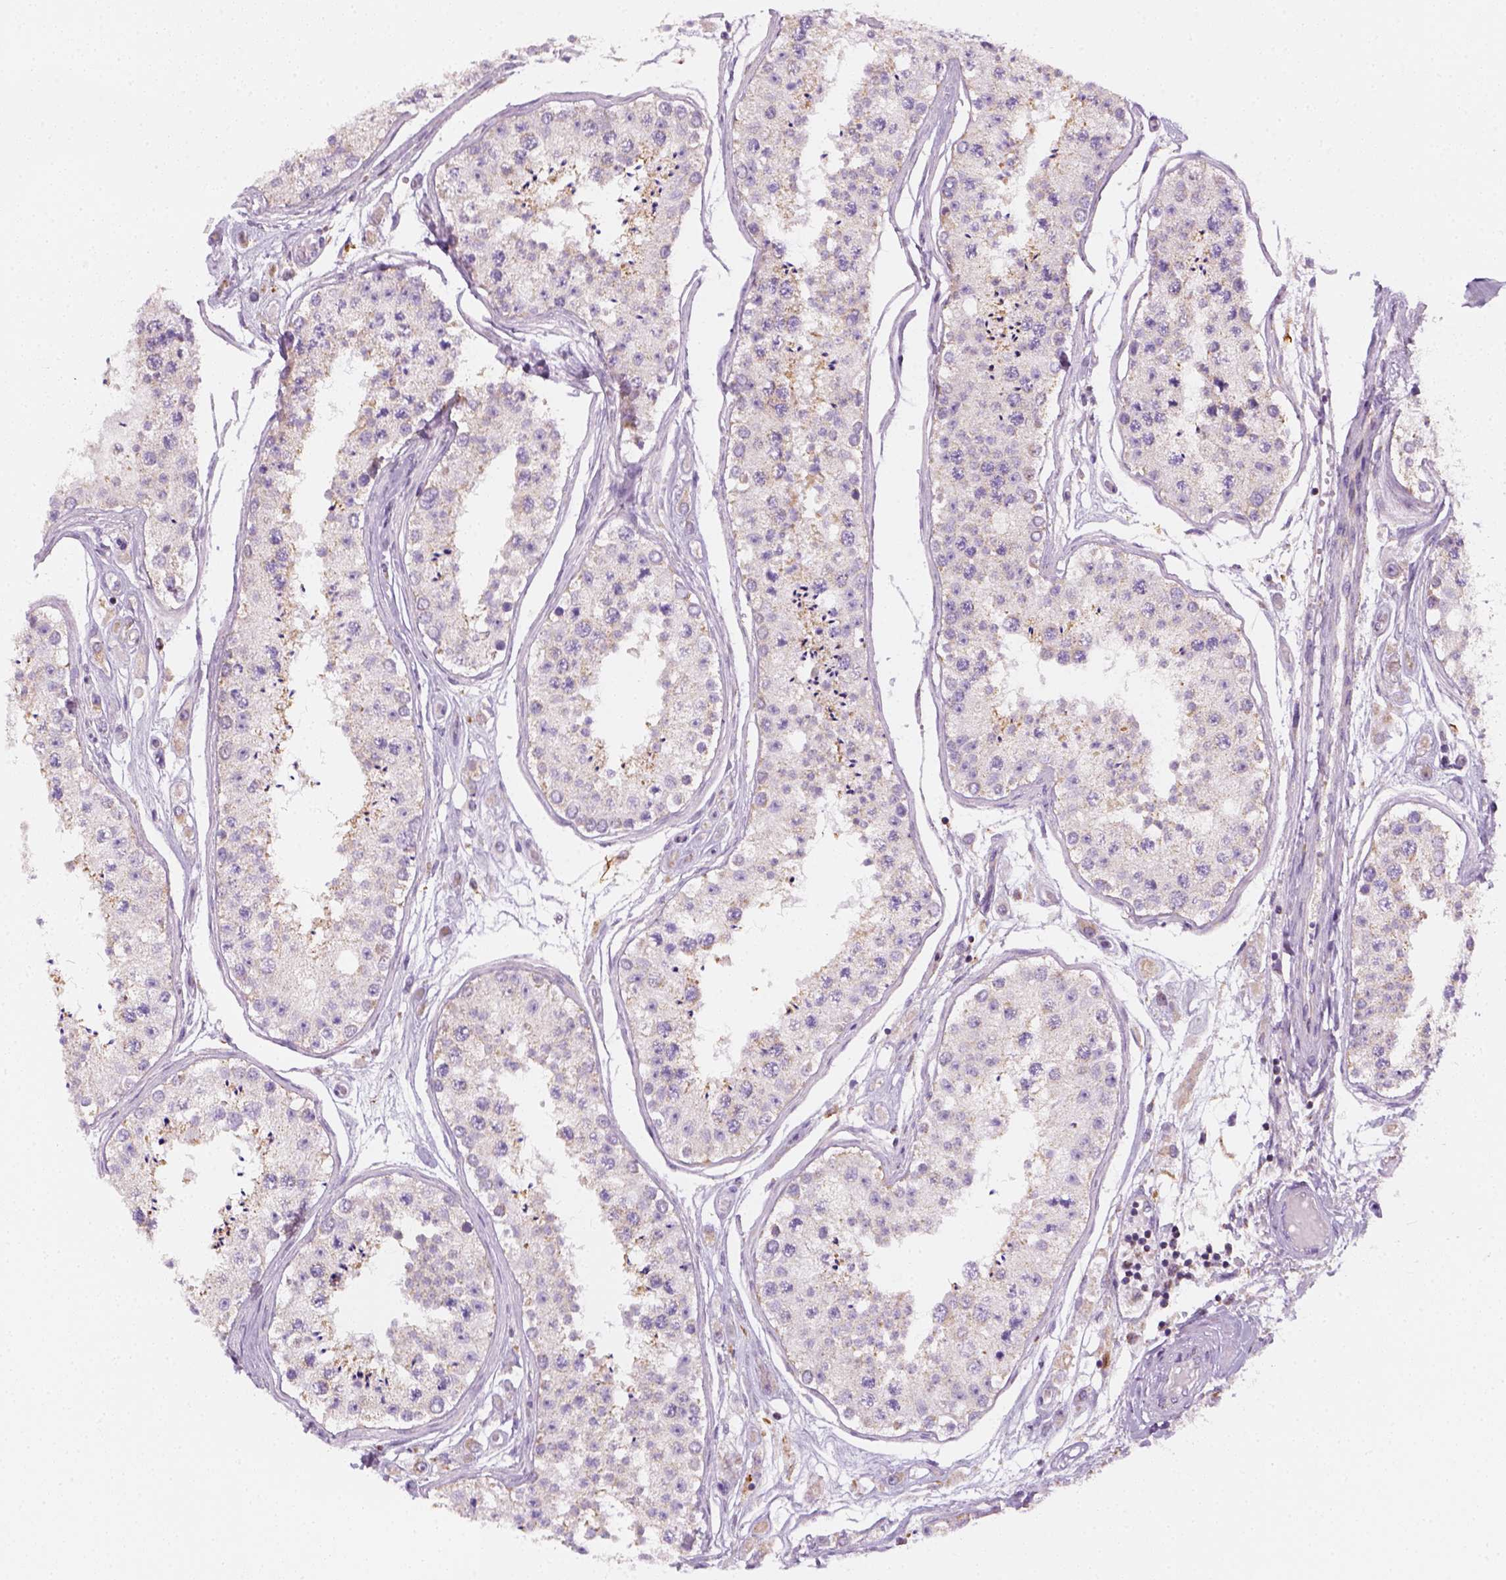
{"staining": {"intensity": "negative", "quantity": "none", "location": "none"}, "tissue": "testis", "cell_type": "Cells in seminiferous ducts", "image_type": "normal", "snomed": [{"axis": "morphology", "description": "Normal tissue, NOS"}, {"axis": "topography", "description": "Testis"}], "caption": "Testis stained for a protein using IHC exhibits no positivity cells in seminiferous ducts.", "gene": "AWAT2", "patient": {"sex": "male", "age": 25}}